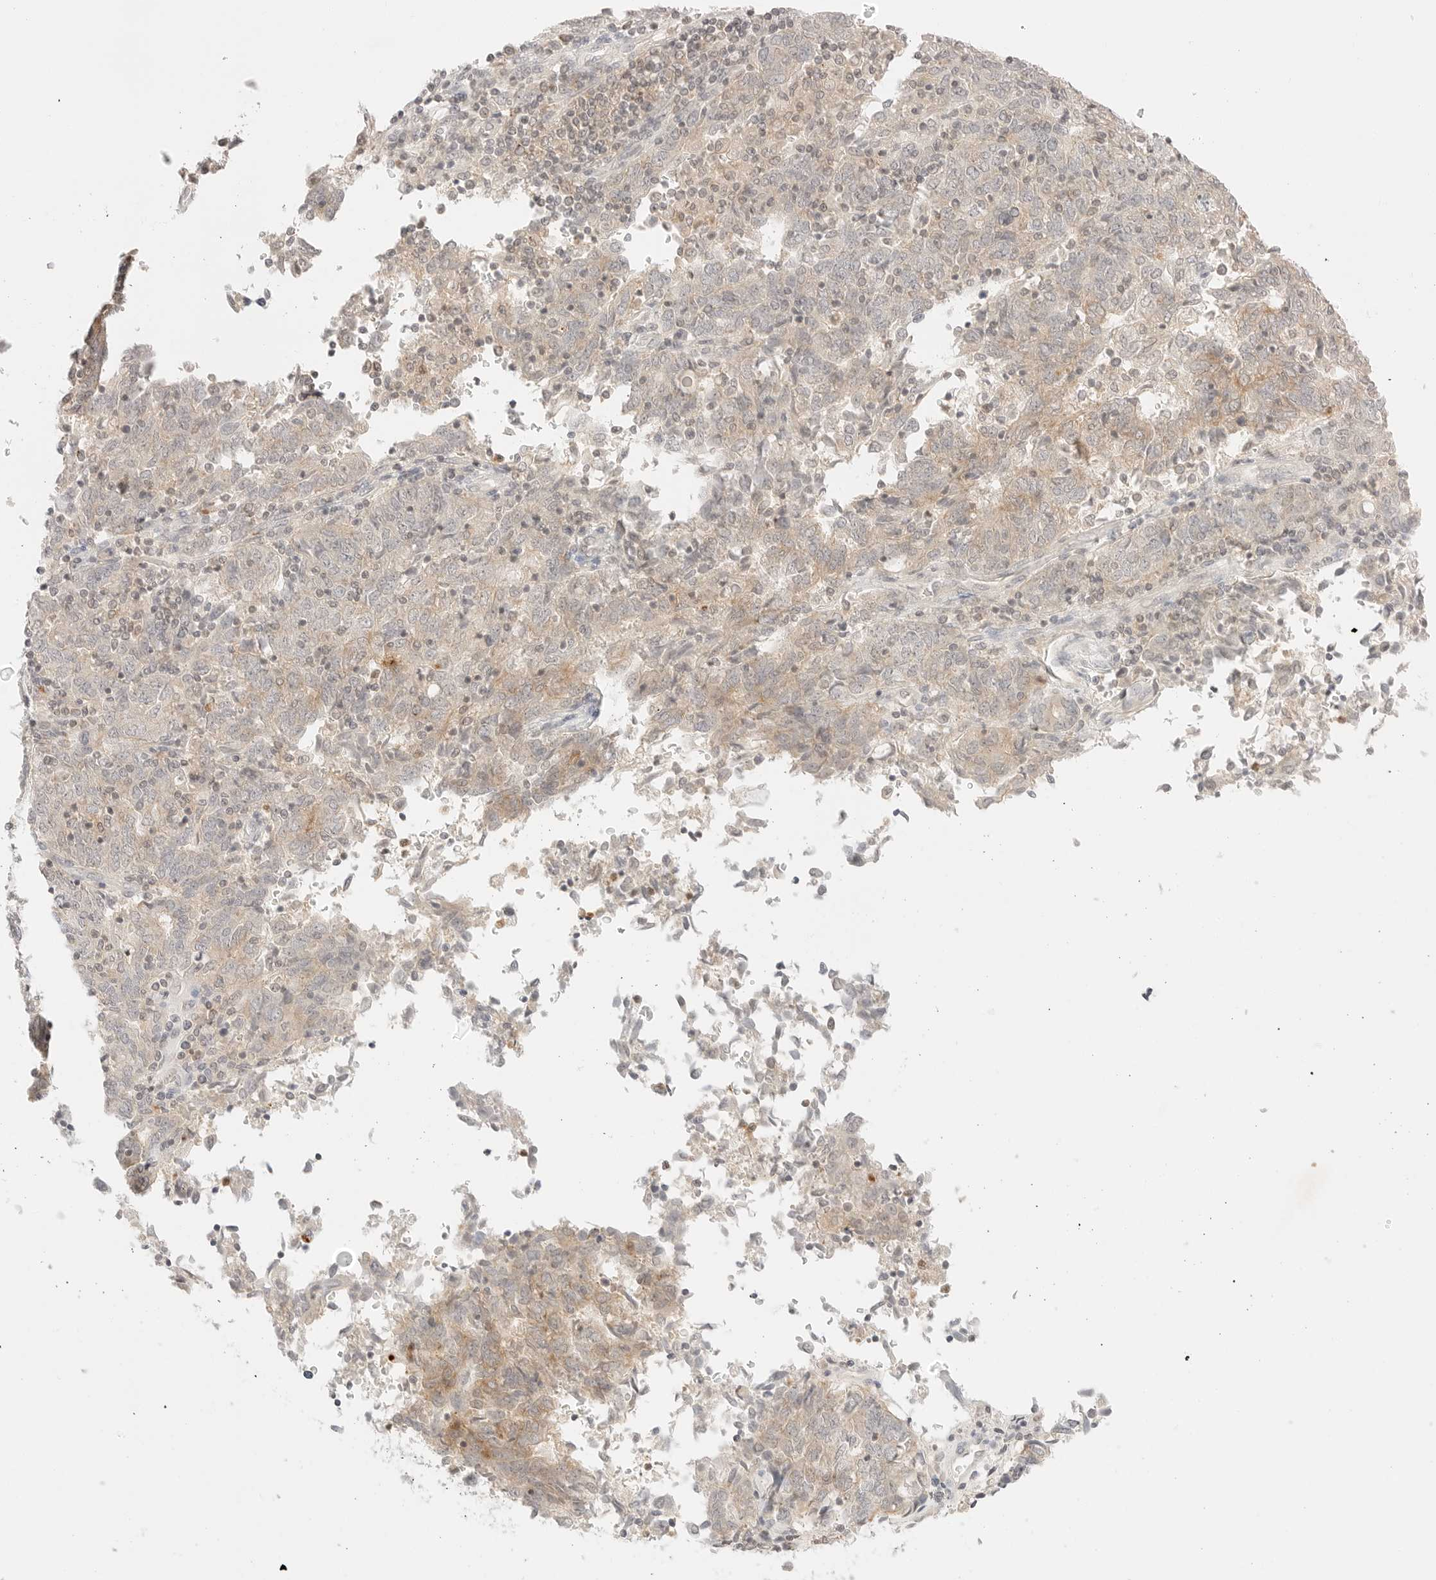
{"staining": {"intensity": "weak", "quantity": ">75%", "location": "cytoplasmic/membranous"}, "tissue": "endometrial cancer", "cell_type": "Tumor cells", "image_type": "cancer", "snomed": [{"axis": "morphology", "description": "Adenocarcinoma, NOS"}, {"axis": "topography", "description": "Endometrium"}], "caption": "DAB (3,3'-diaminobenzidine) immunohistochemical staining of endometrial adenocarcinoma exhibits weak cytoplasmic/membranous protein expression in approximately >75% of tumor cells.", "gene": "GNAS", "patient": {"sex": "female", "age": 80}}